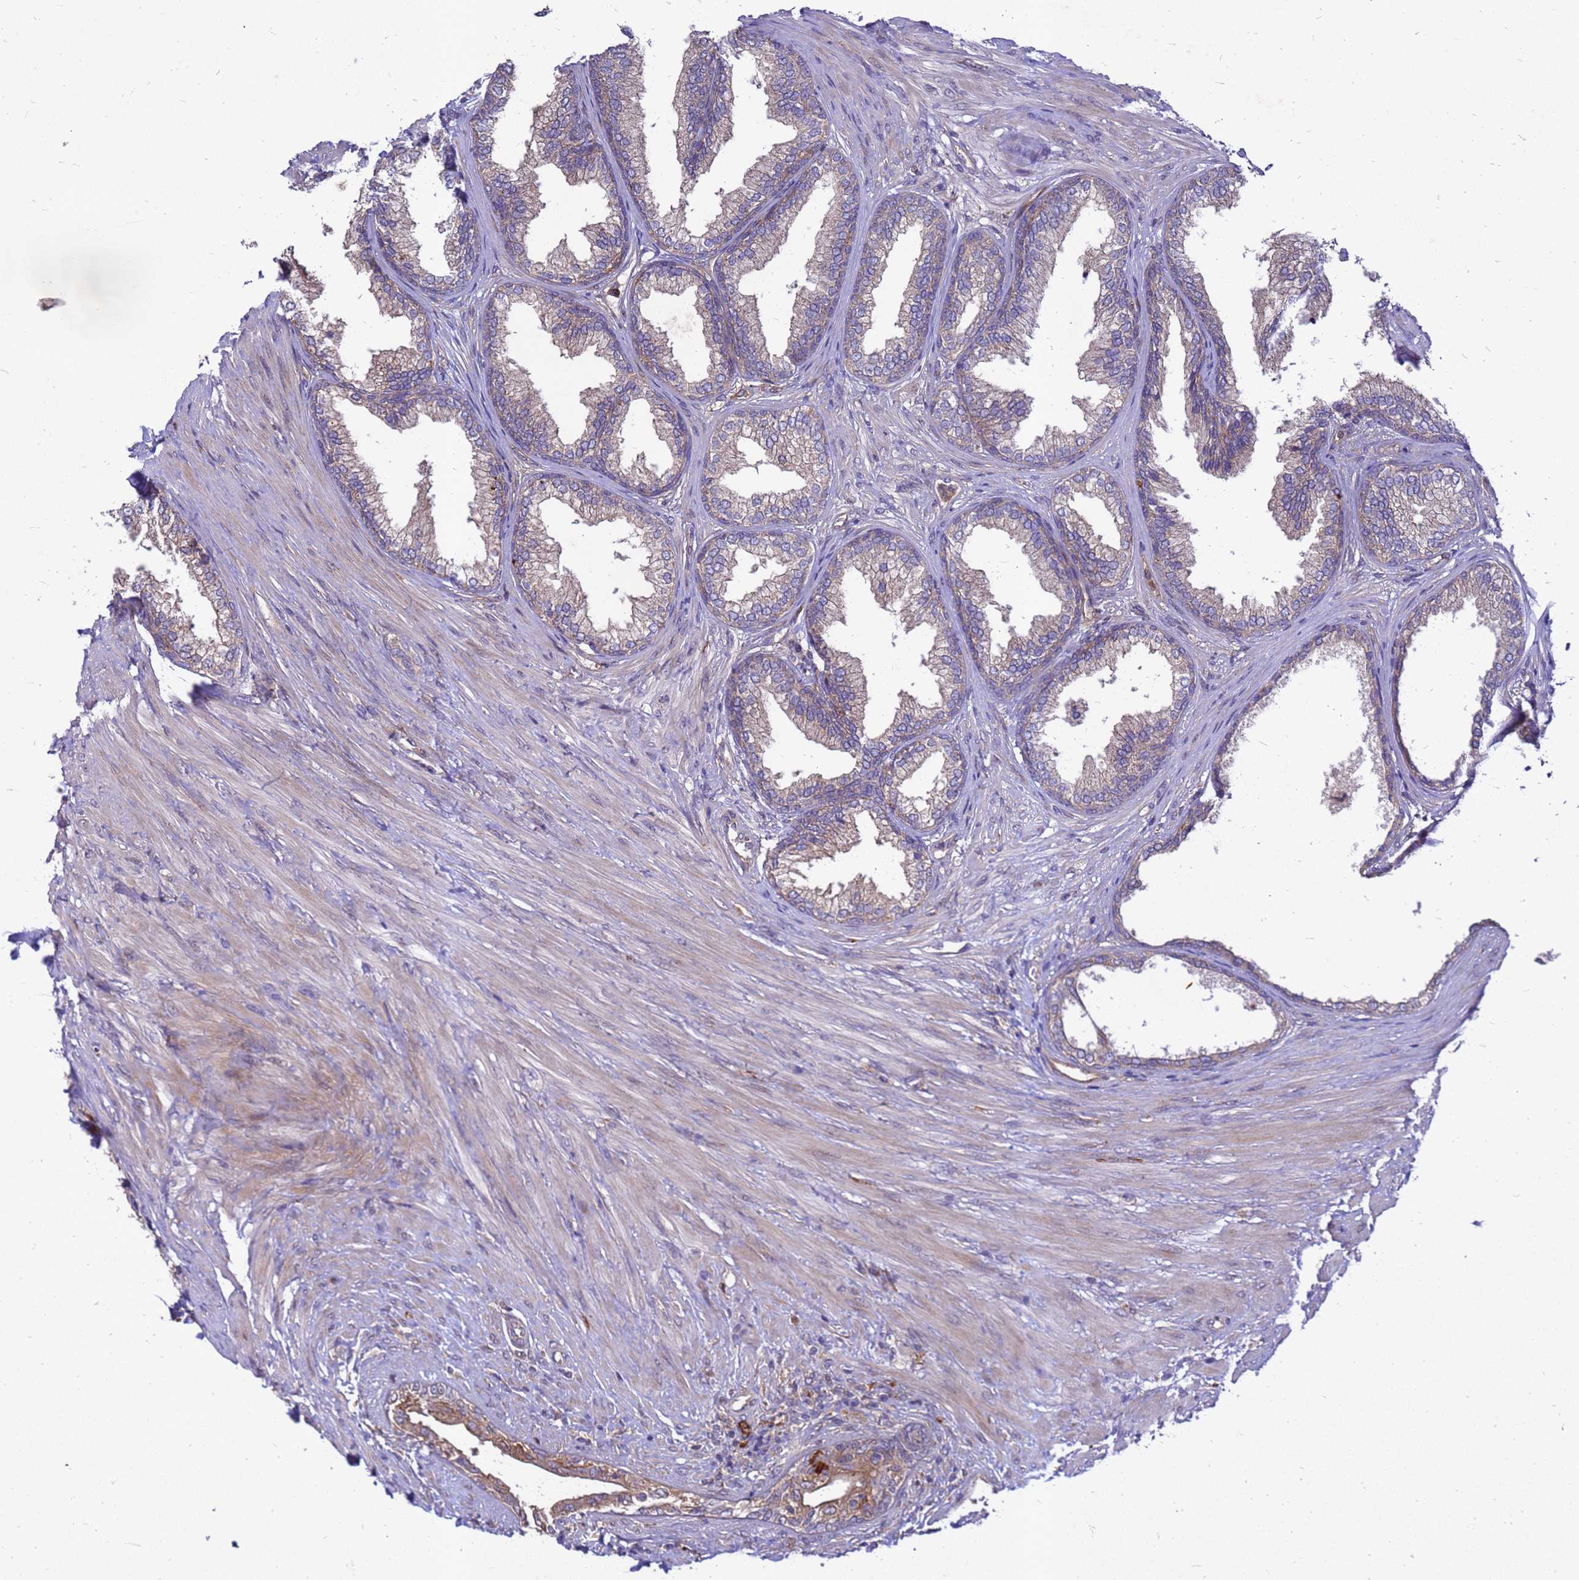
{"staining": {"intensity": "moderate", "quantity": "25%-75%", "location": "cytoplasmic/membranous"}, "tissue": "prostate", "cell_type": "Glandular cells", "image_type": "normal", "snomed": [{"axis": "morphology", "description": "Normal tissue, NOS"}, {"axis": "topography", "description": "Prostate"}], "caption": "Glandular cells display moderate cytoplasmic/membranous positivity in about 25%-75% of cells in normal prostate.", "gene": "RNF215", "patient": {"sex": "male", "age": 76}}